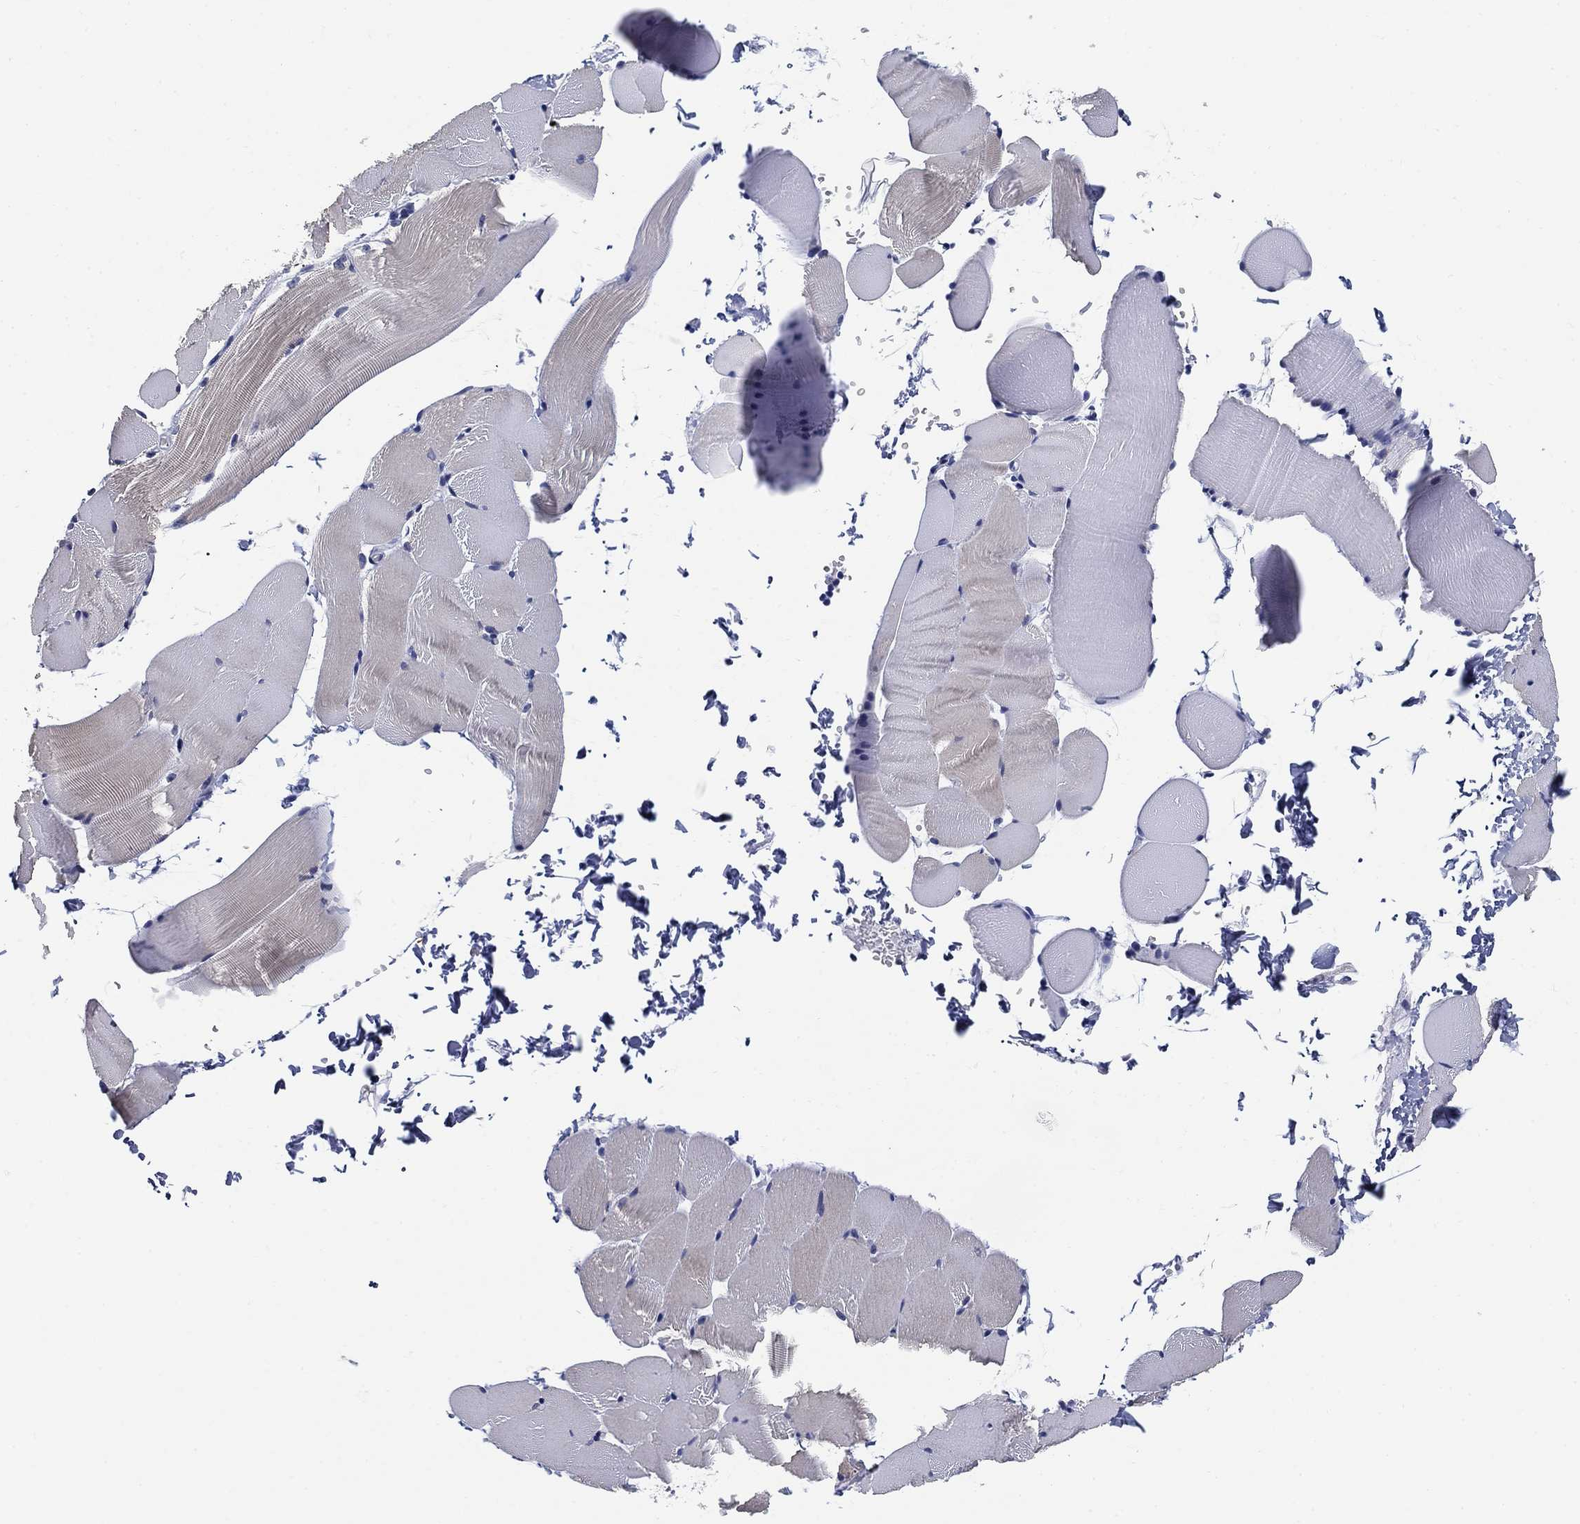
{"staining": {"intensity": "negative", "quantity": "none", "location": "none"}, "tissue": "skeletal muscle", "cell_type": "Myocytes", "image_type": "normal", "snomed": [{"axis": "morphology", "description": "Normal tissue, NOS"}, {"axis": "topography", "description": "Skeletal muscle"}], "caption": "A photomicrograph of human skeletal muscle is negative for staining in myocytes. (Stains: DAB (3,3'-diaminobenzidine) IHC with hematoxylin counter stain, Microscopy: brightfield microscopy at high magnification).", "gene": "CLUL1", "patient": {"sex": "female", "age": 37}}